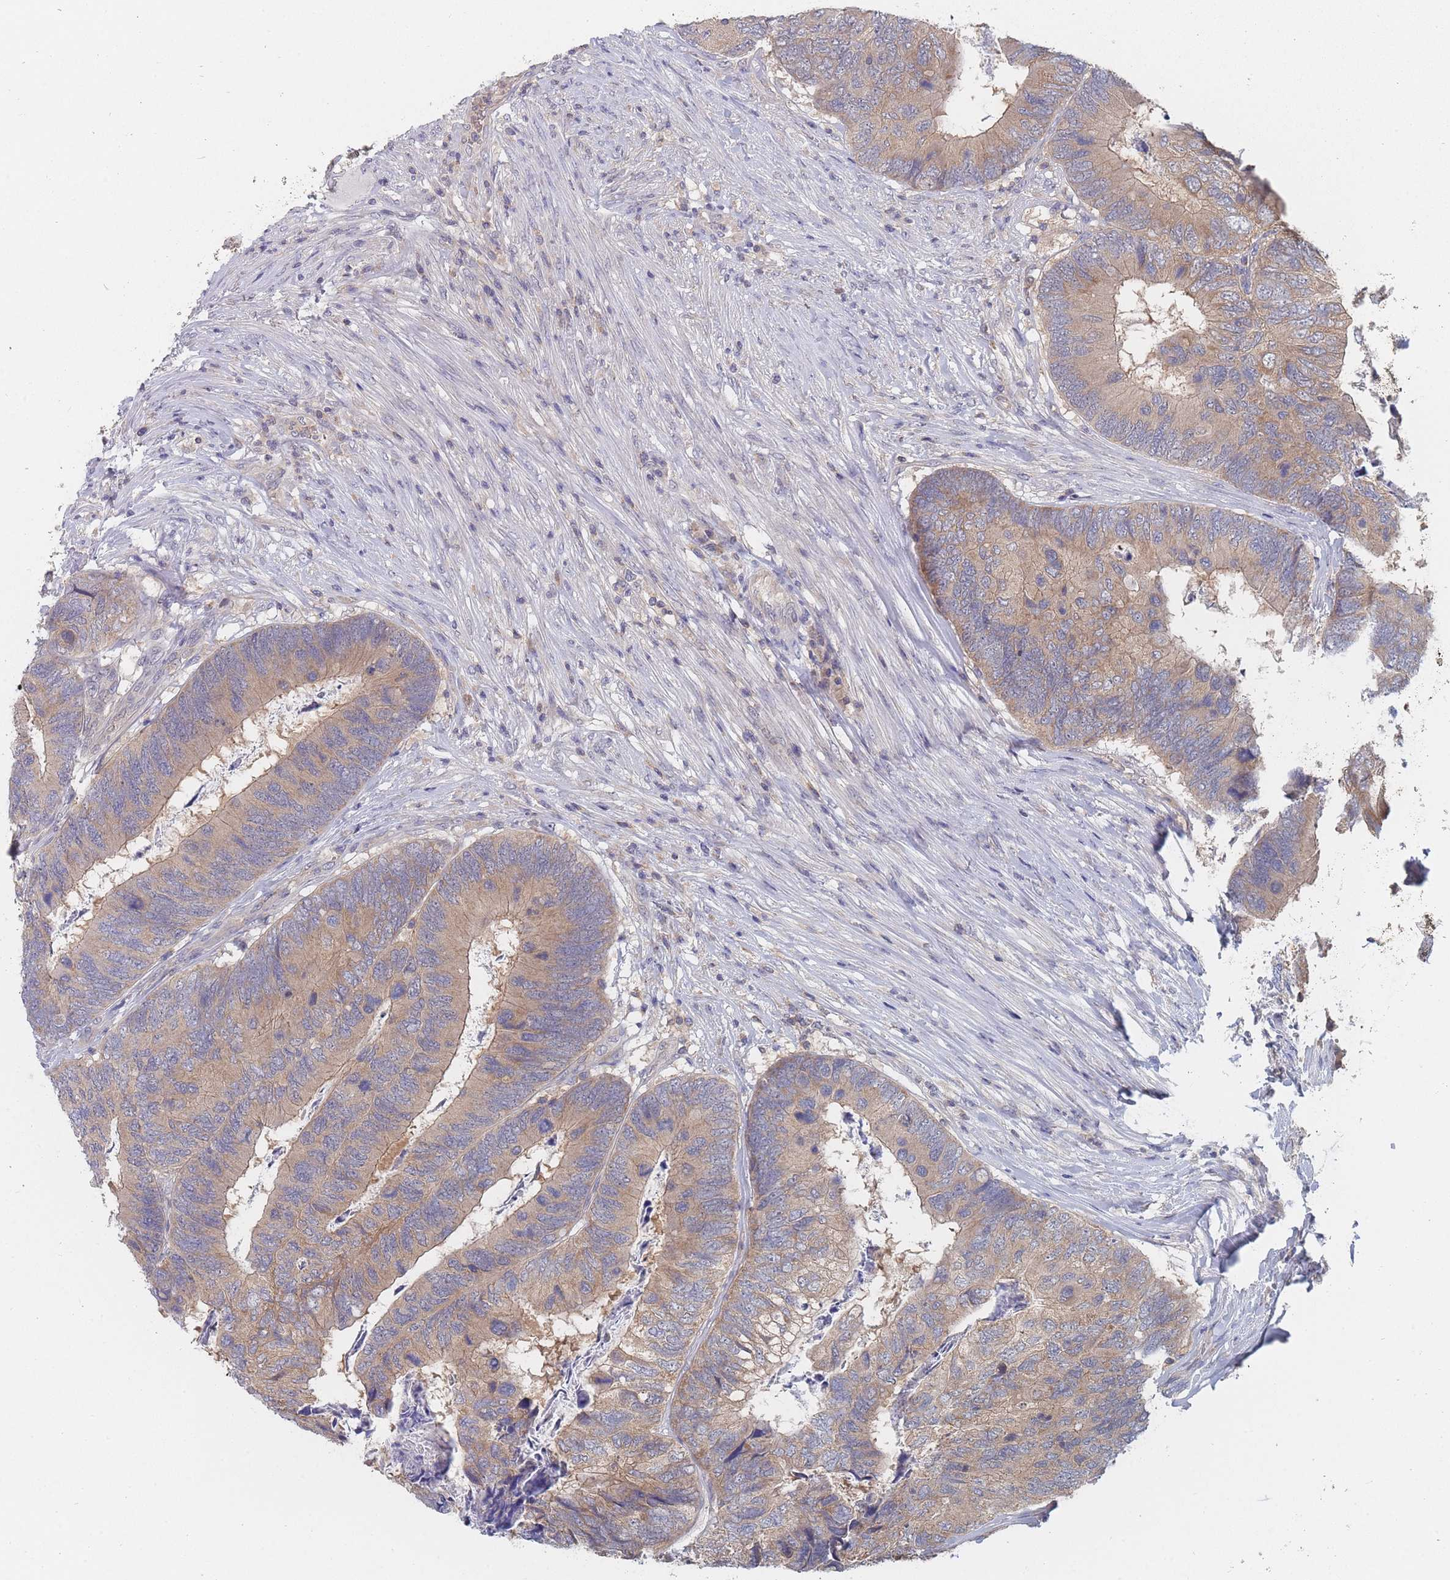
{"staining": {"intensity": "moderate", "quantity": "25%-75%", "location": "cytoplasmic/membranous"}, "tissue": "colorectal cancer", "cell_type": "Tumor cells", "image_type": "cancer", "snomed": [{"axis": "morphology", "description": "Adenocarcinoma, NOS"}, {"axis": "topography", "description": "Colon"}], "caption": "The photomicrograph shows staining of colorectal adenocarcinoma, revealing moderate cytoplasmic/membranous protein positivity (brown color) within tumor cells. (DAB = brown stain, brightfield microscopy at high magnification).", "gene": "PPP6C", "patient": {"sex": "female", "age": 67}}